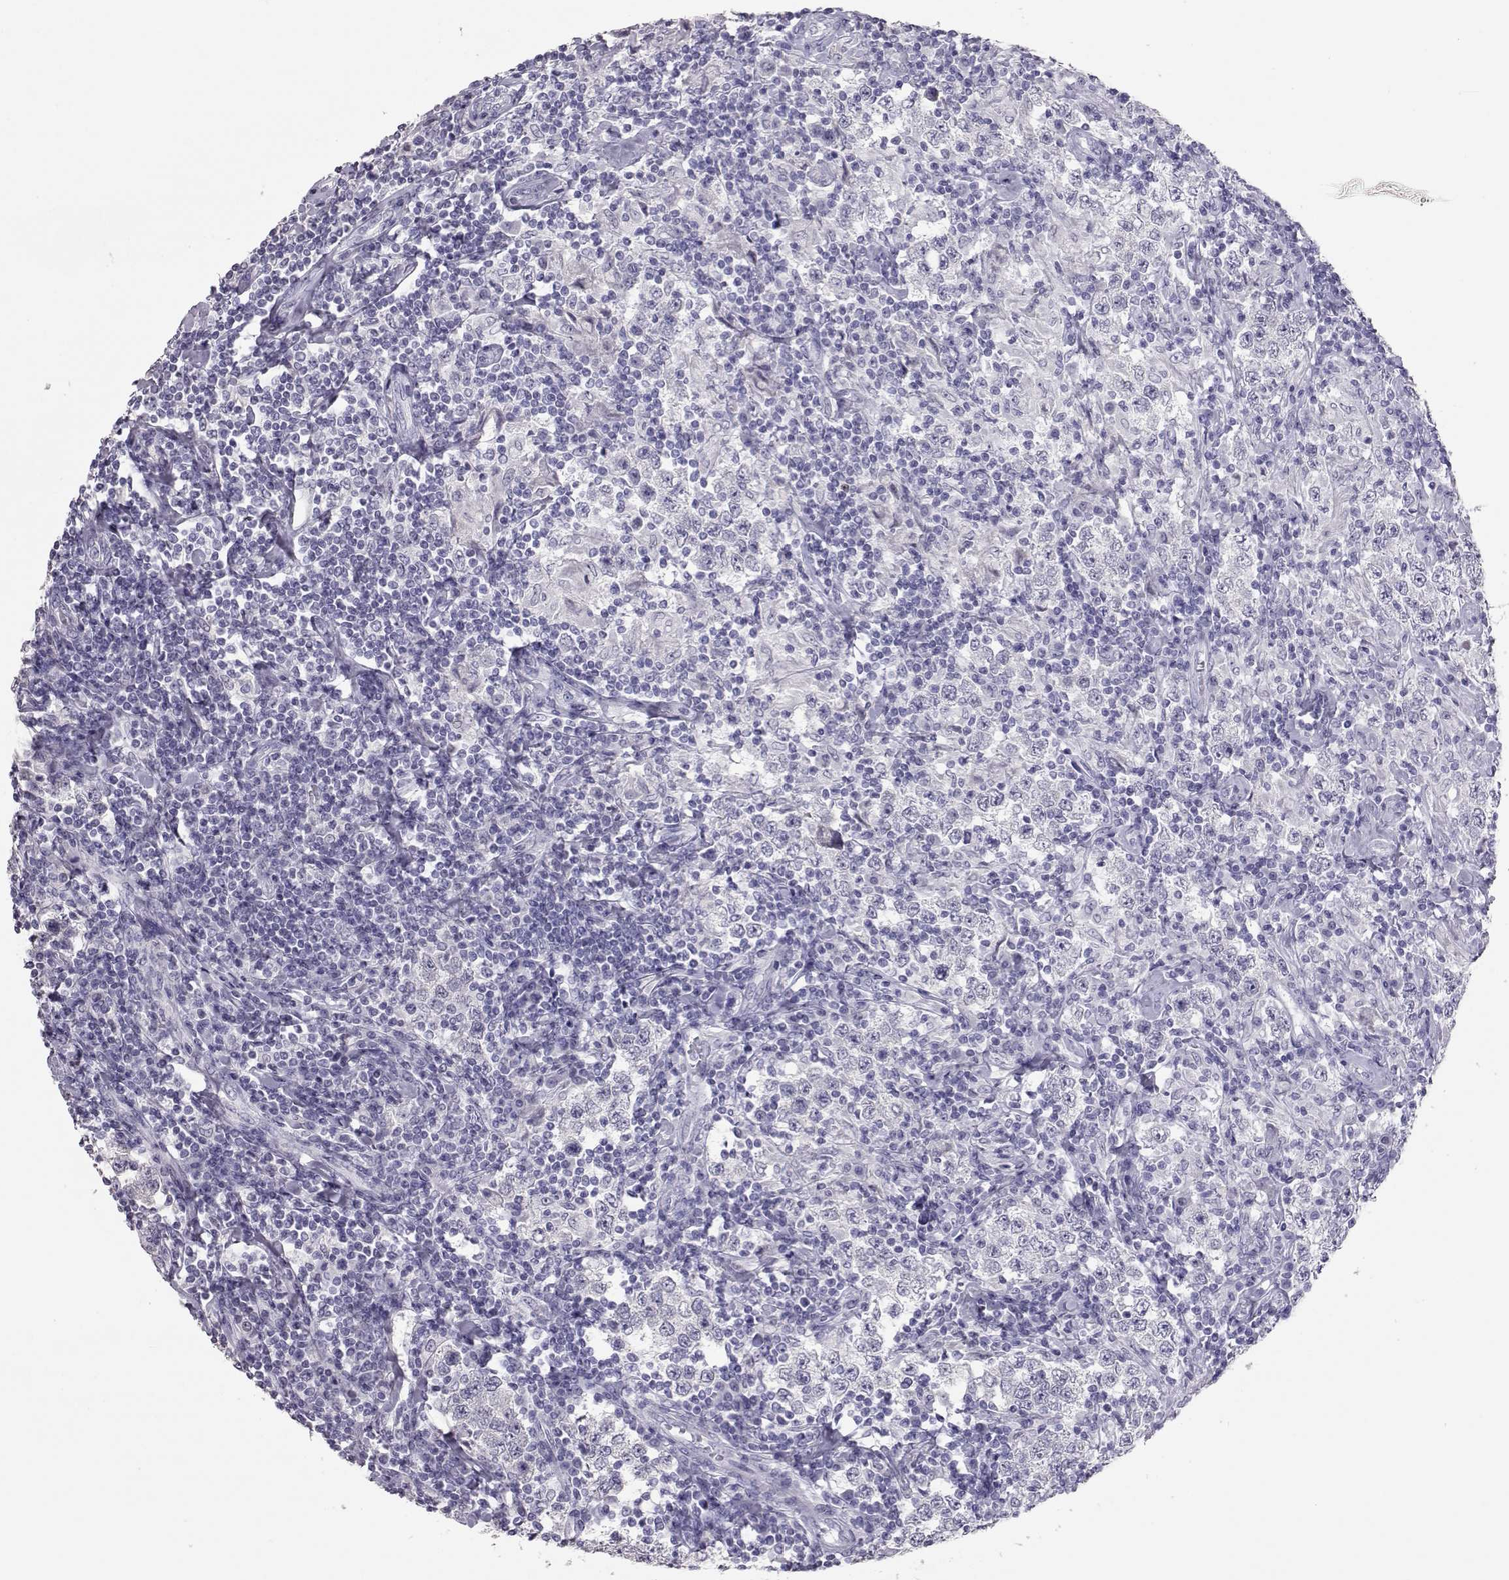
{"staining": {"intensity": "negative", "quantity": "none", "location": "none"}, "tissue": "testis cancer", "cell_type": "Tumor cells", "image_type": "cancer", "snomed": [{"axis": "morphology", "description": "Seminoma, NOS"}, {"axis": "morphology", "description": "Carcinoma, Embryonal, NOS"}, {"axis": "topography", "description": "Testis"}], "caption": "IHC of human testis cancer (seminoma) displays no staining in tumor cells.", "gene": "PMCH", "patient": {"sex": "male", "age": 41}}